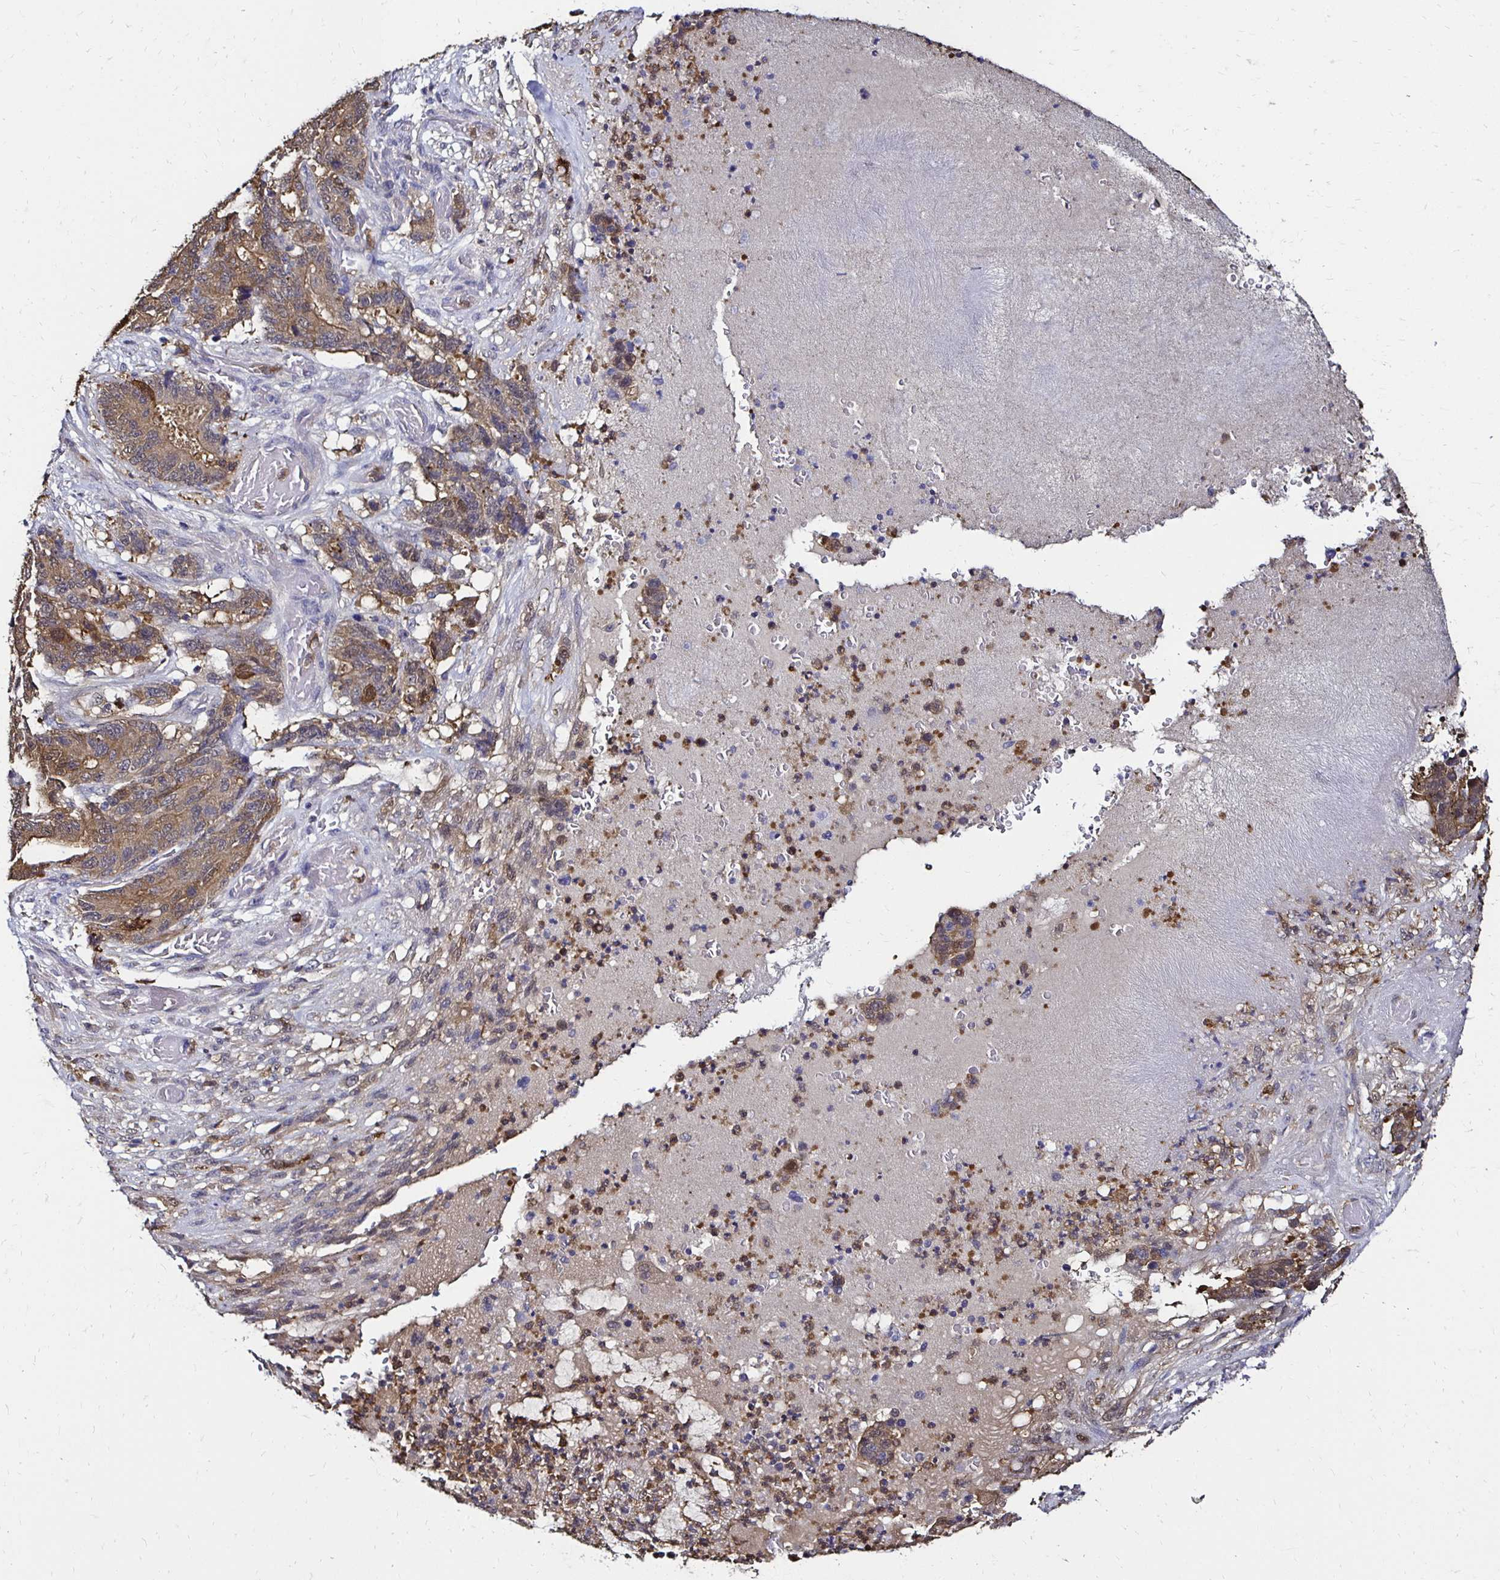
{"staining": {"intensity": "weak", "quantity": ">75%", "location": "cytoplasmic/membranous"}, "tissue": "stomach cancer", "cell_type": "Tumor cells", "image_type": "cancer", "snomed": [{"axis": "morphology", "description": "Normal tissue, NOS"}, {"axis": "morphology", "description": "Adenocarcinoma, NOS"}, {"axis": "topography", "description": "Stomach"}], "caption": "DAB immunohistochemical staining of stomach adenocarcinoma displays weak cytoplasmic/membranous protein staining in approximately >75% of tumor cells.", "gene": "TXN", "patient": {"sex": "female", "age": 64}}